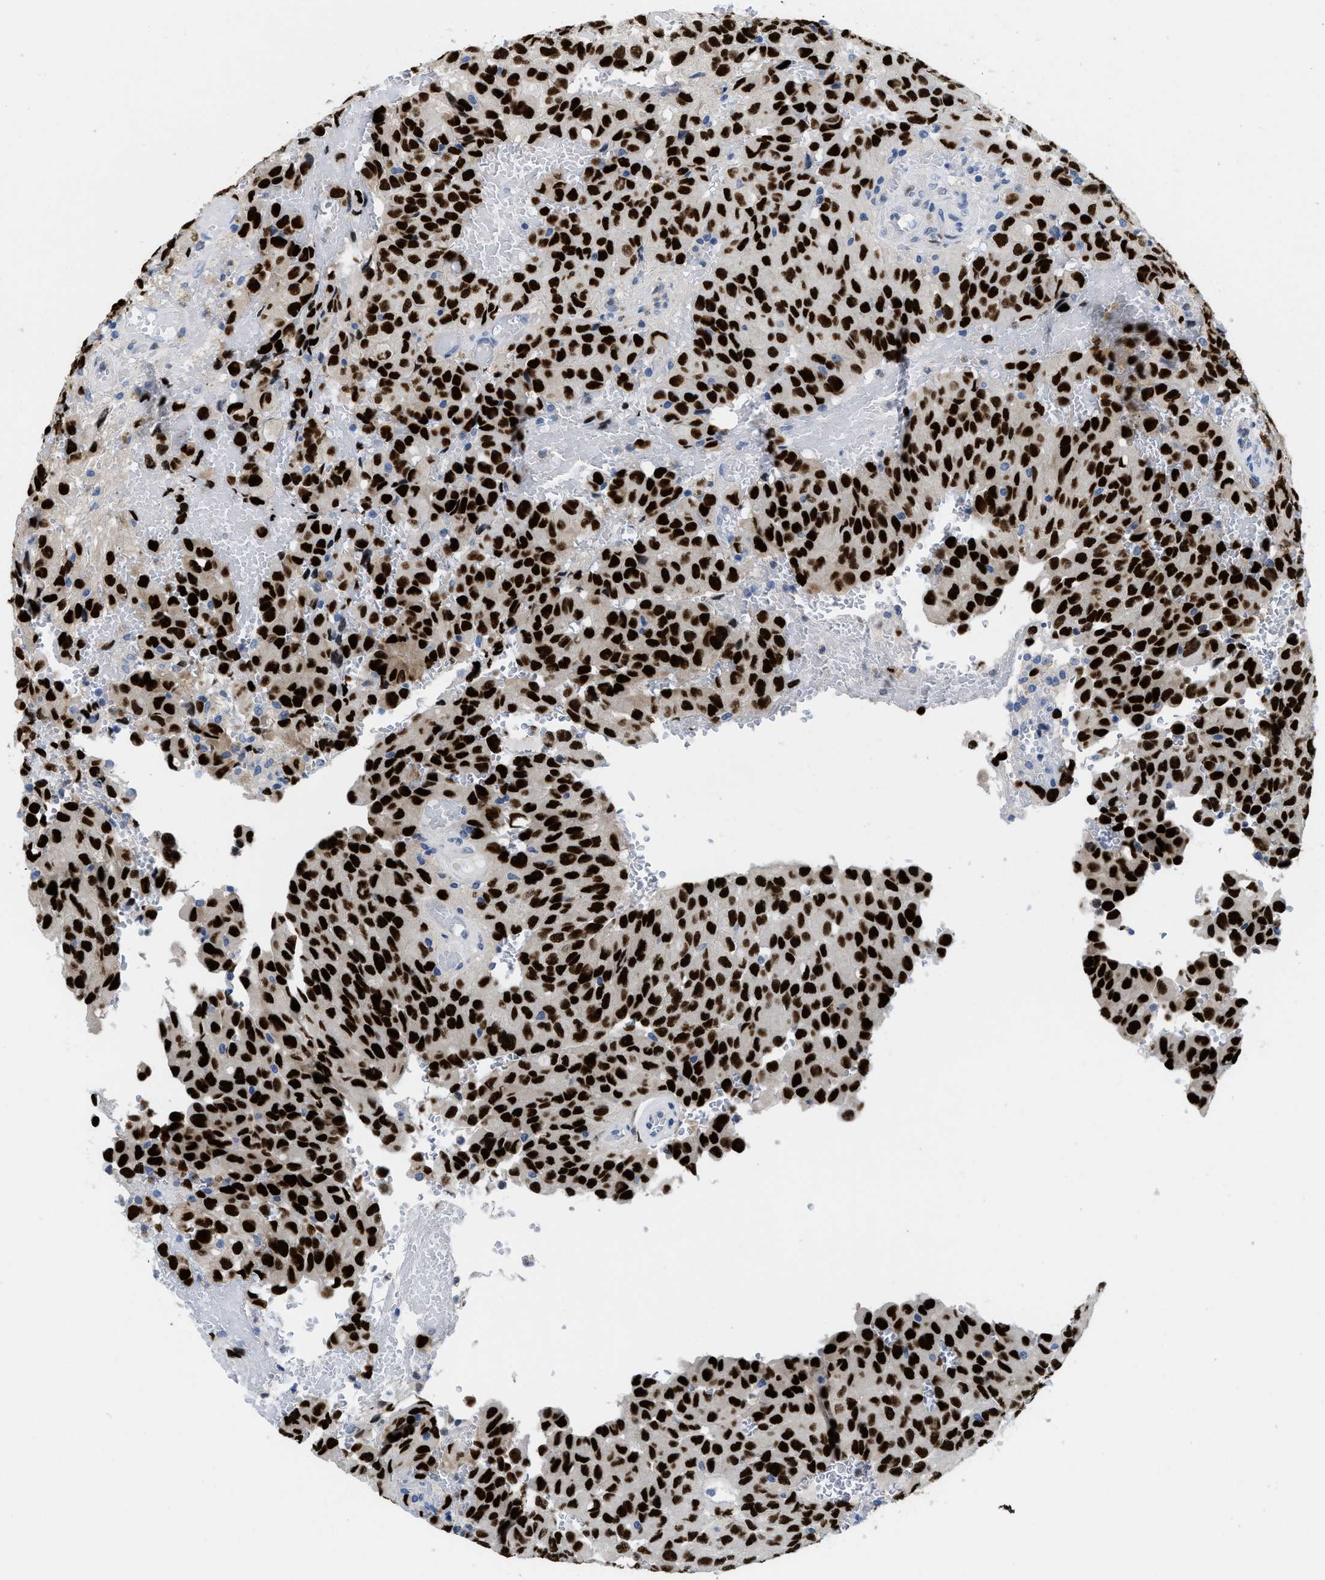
{"staining": {"intensity": "strong", "quantity": ">75%", "location": "nuclear"}, "tissue": "glioma", "cell_type": "Tumor cells", "image_type": "cancer", "snomed": [{"axis": "morphology", "description": "Glioma, malignant, High grade"}, {"axis": "topography", "description": "Brain"}], "caption": "A high amount of strong nuclear positivity is appreciated in approximately >75% of tumor cells in glioma tissue.", "gene": "NFIX", "patient": {"sex": "male", "age": 32}}